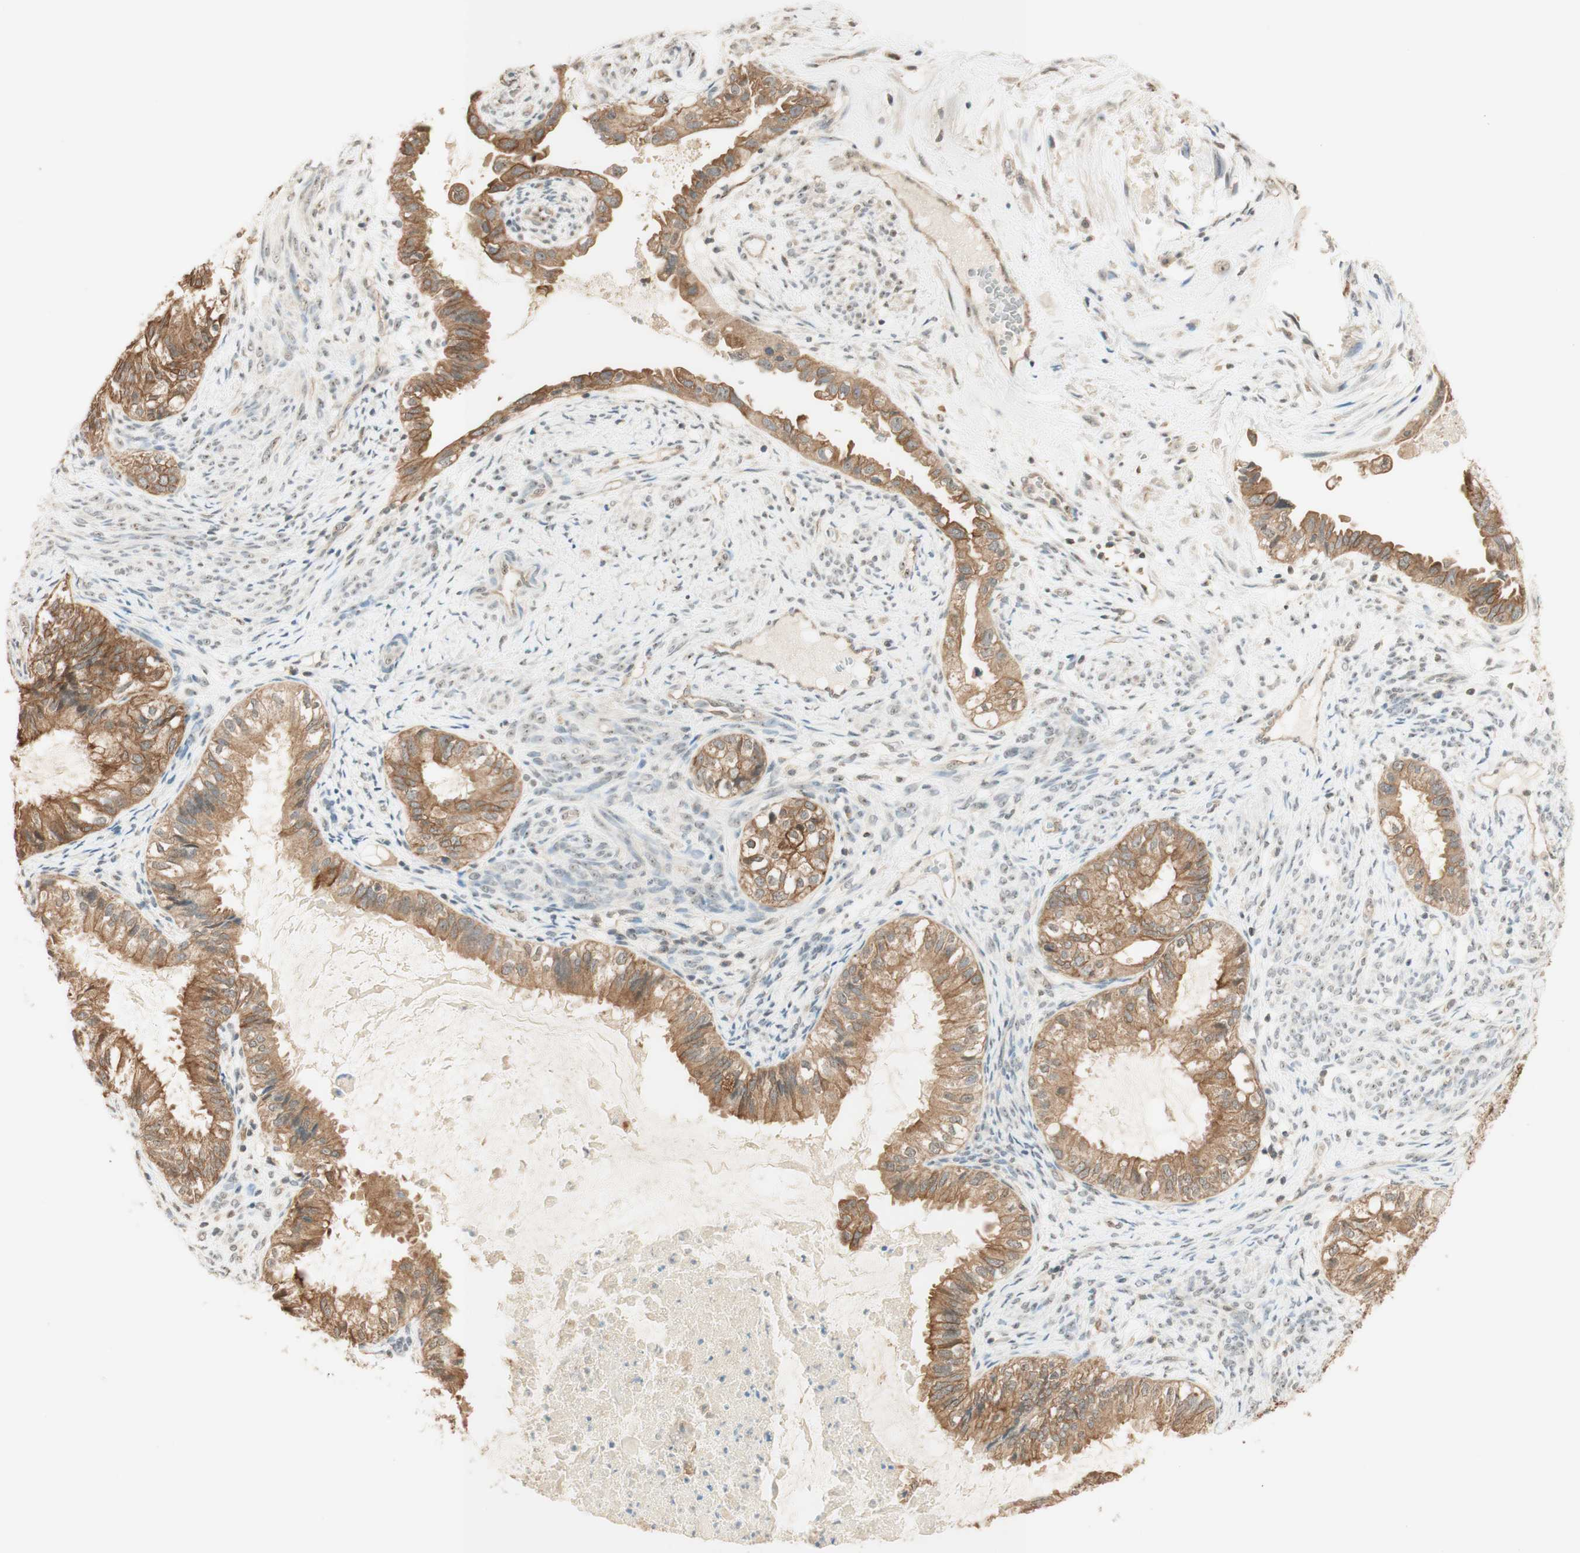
{"staining": {"intensity": "moderate", "quantity": ">75%", "location": "cytoplasmic/membranous"}, "tissue": "cervical cancer", "cell_type": "Tumor cells", "image_type": "cancer", "snomed": [{"axis": "morphology", "description": "Normal tissue, NOS"}, {"axis": "morphology", "description": "Adenocarcinoma, NOS"}, {"axis": "topography", "description": "Cervix"}, {"axis": "topography", "description": "Endometrium"}], "caption": "Protein staining reveals moderate cytoplasmic/membranous expression in about >75% of tumor cells in cervical cancer.", "gene": "SPINT2", "patient": {"sex": "female", "age": 86}}